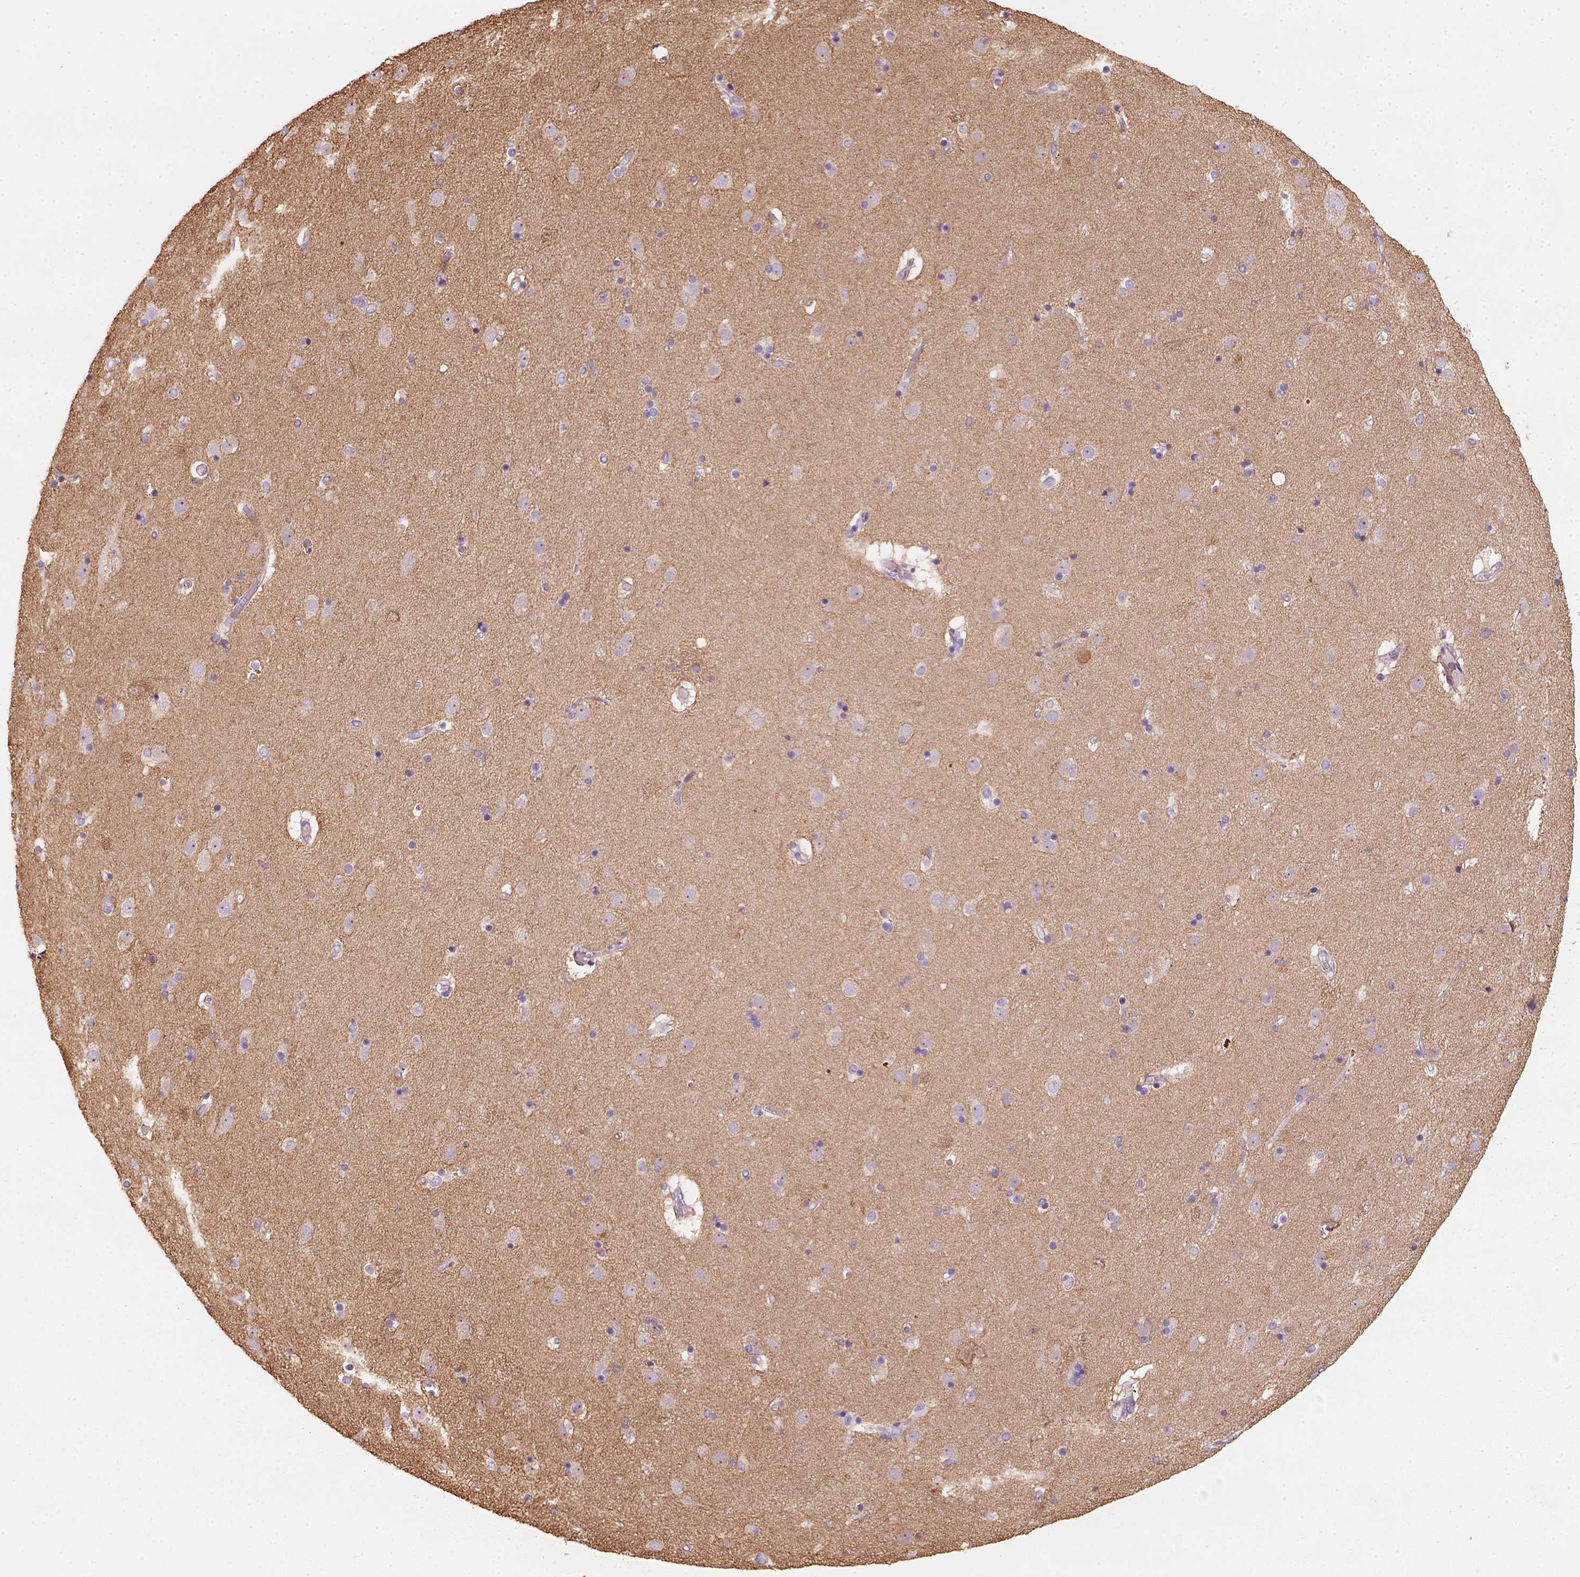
{"staining": {"intensity": "negative", "quantity": "none", "location": "none"}, "tissue": "caudate", "cell_type": "Glial cells", "image_type": "normal", "snomed": [{"axis": "morphology", "description": "Normal tissue, NOS"}, {"axis": "topography", "description": "Lateral ventricle wall"}], "caption": "Immunohistochemistry histopathology image of normal caudate: caudate stained with DAB (3,3'-diaminobenzidine) shows no significant protein staining in glial cells.", "gene": "GPRC5D", "patient": {"sex": "female", "age": 71}}